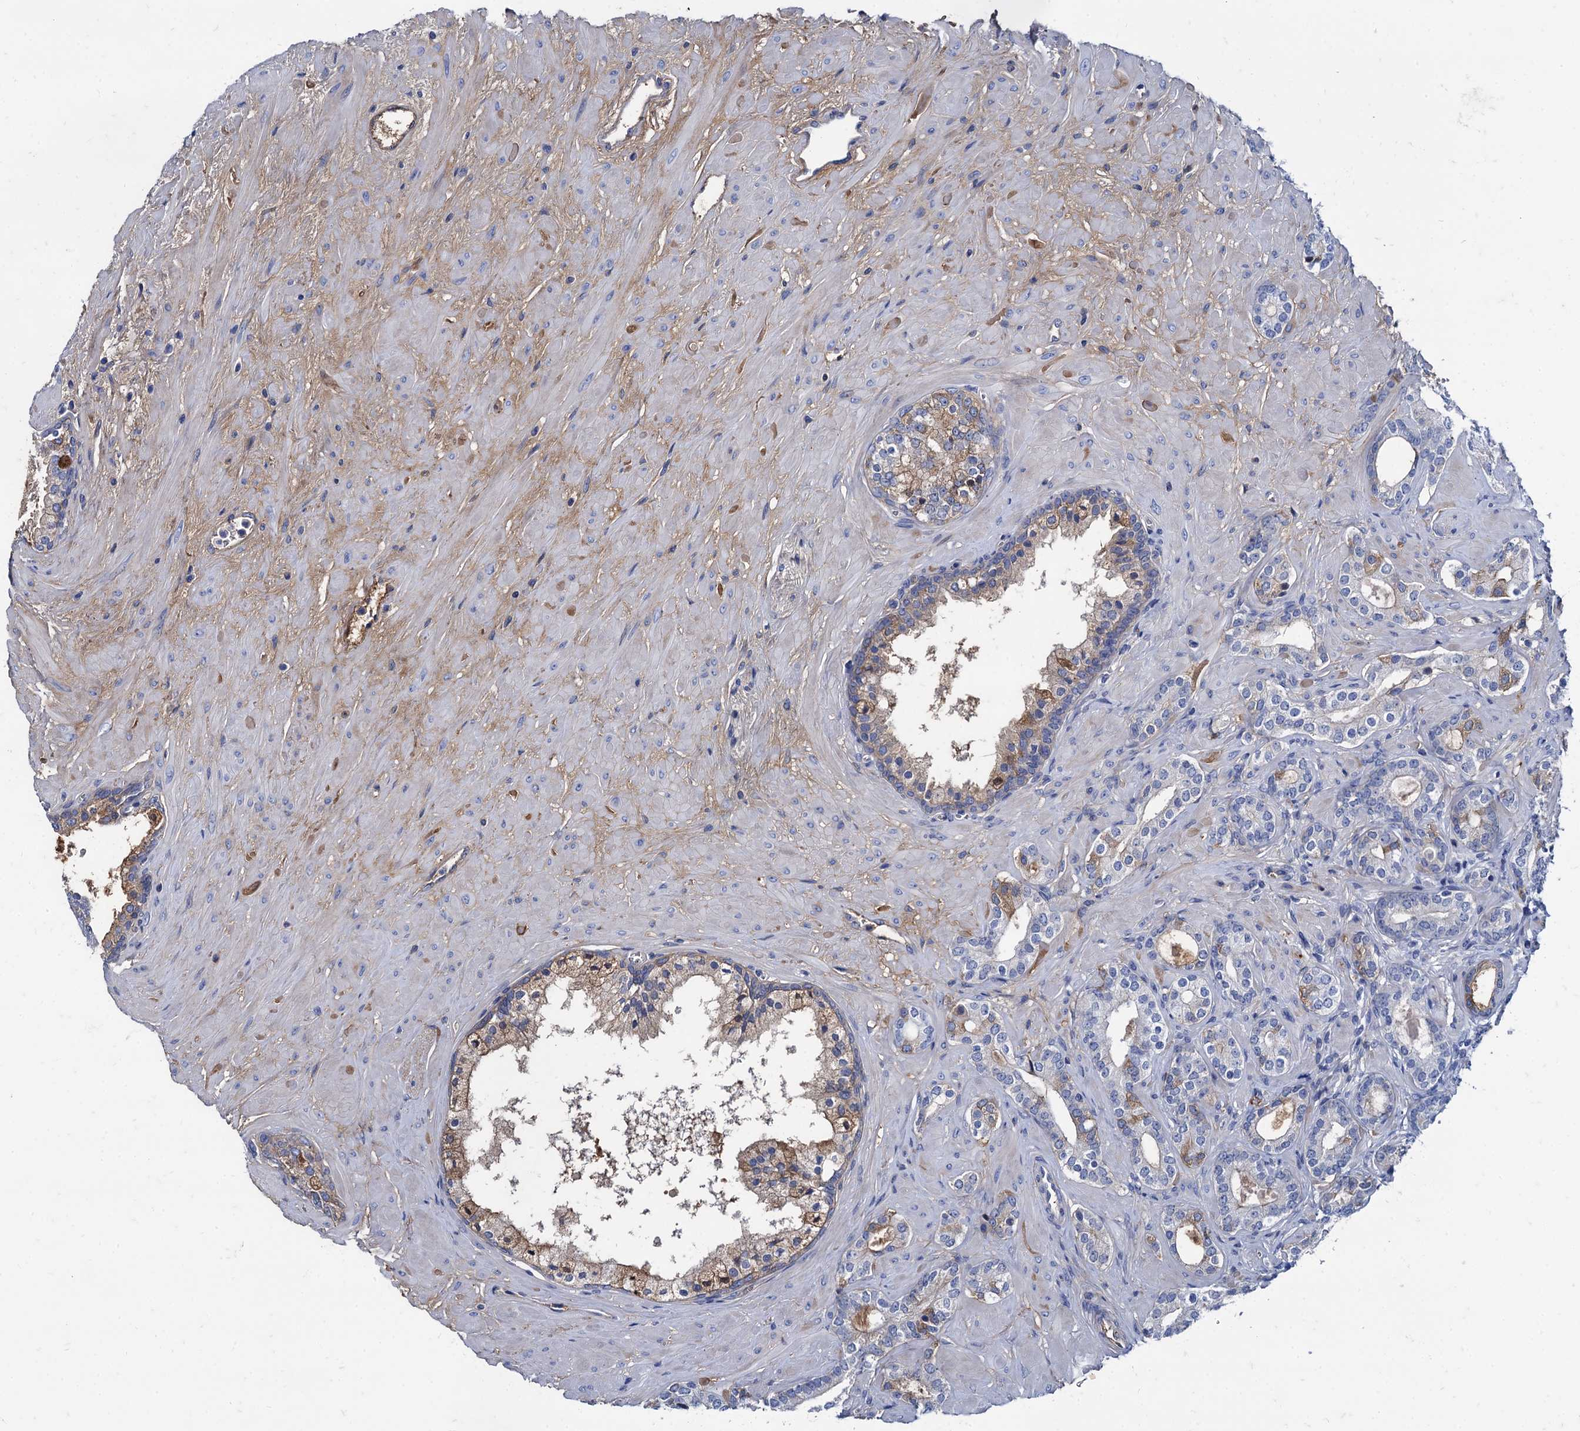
{"staining": {"intensity": "weak", "quantity": "<25%", "location": "cytoplasmic/membranous"}, "tissue": "prostate cancer", "cell_type": "Tumor cells", "image_type": "cancer", "snomed": [{"axis": "morphology", "description": "Adenocarcinoma, High grade"}, {"axis": "topography", "description": "Prostate"}], "caption": "DAB (3,3'-diaminobenzidine) immunohistochemical staining of human prostate cancer (high-grade adenocarcinoma) displays no significant positivity in tumor cells. (Stains: DAB immunohistochemistry with hematoxylin counter stain, Microscopy: brightfield microscopy at high magnification).", "gene": "TMEM72", "patient": {"sex": "male", "age": 60}}